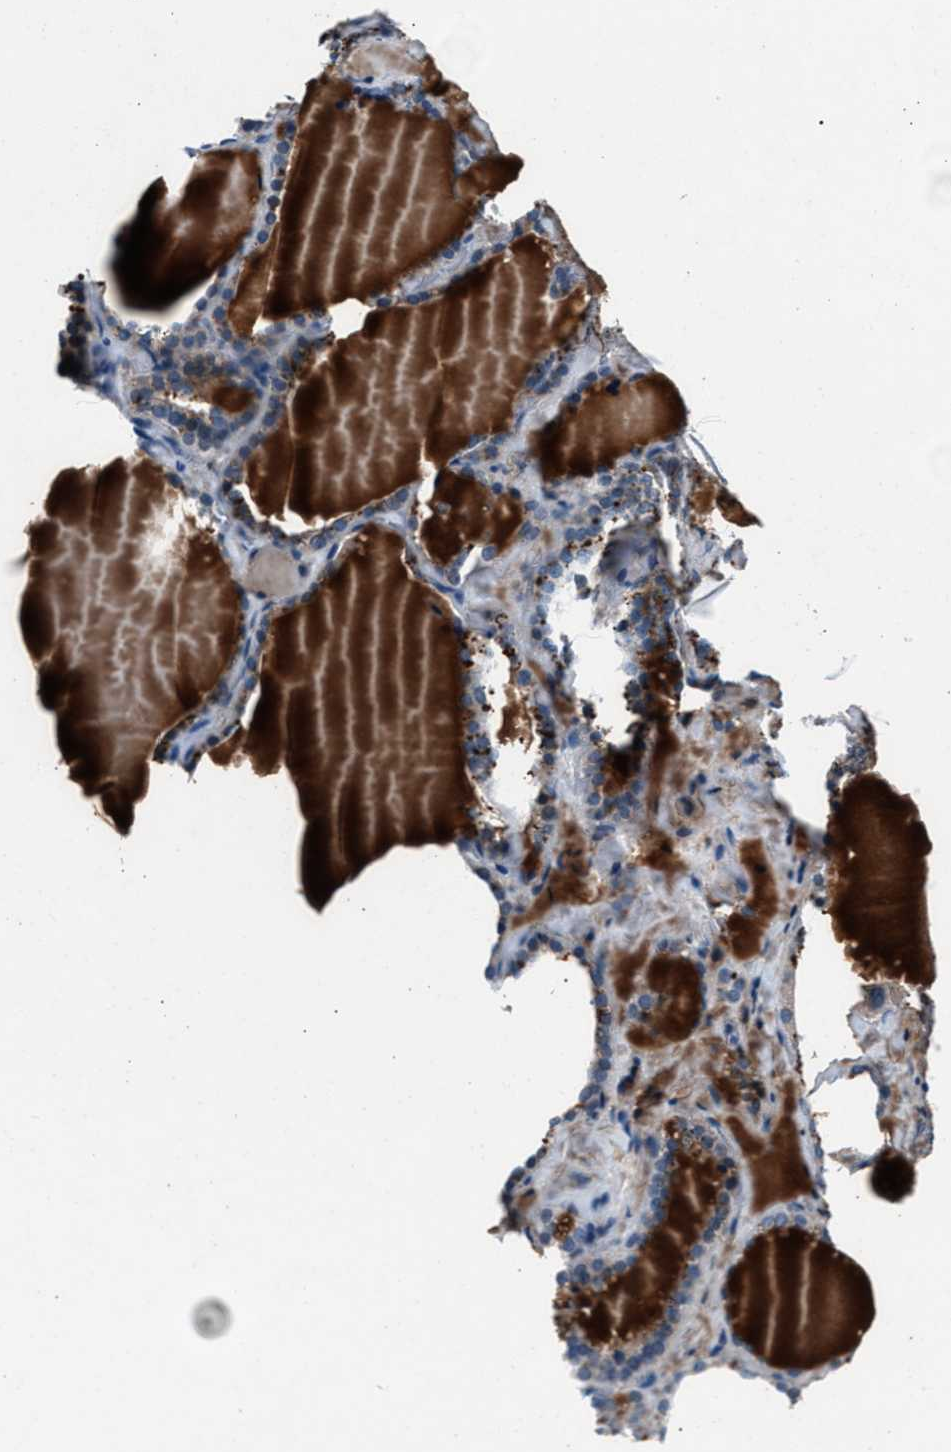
{"staining": {"intensity": "negative", "quantity": "none", "location": "none"}, "tissue": "thyroid gland", "cell_type": "Glandular cells", "image_type": "normal", "snomed": [{"axis": "morphology", "description": "Normal tissue, NOS"}, {"axis": "topography", "description": "Thyroid gland"}], "caption": "IHC of benign thyroid gland exhibits no positivity in glandular cells.", "gene": "DENND6B", "patient": {"sex": "female", "age": 22}}